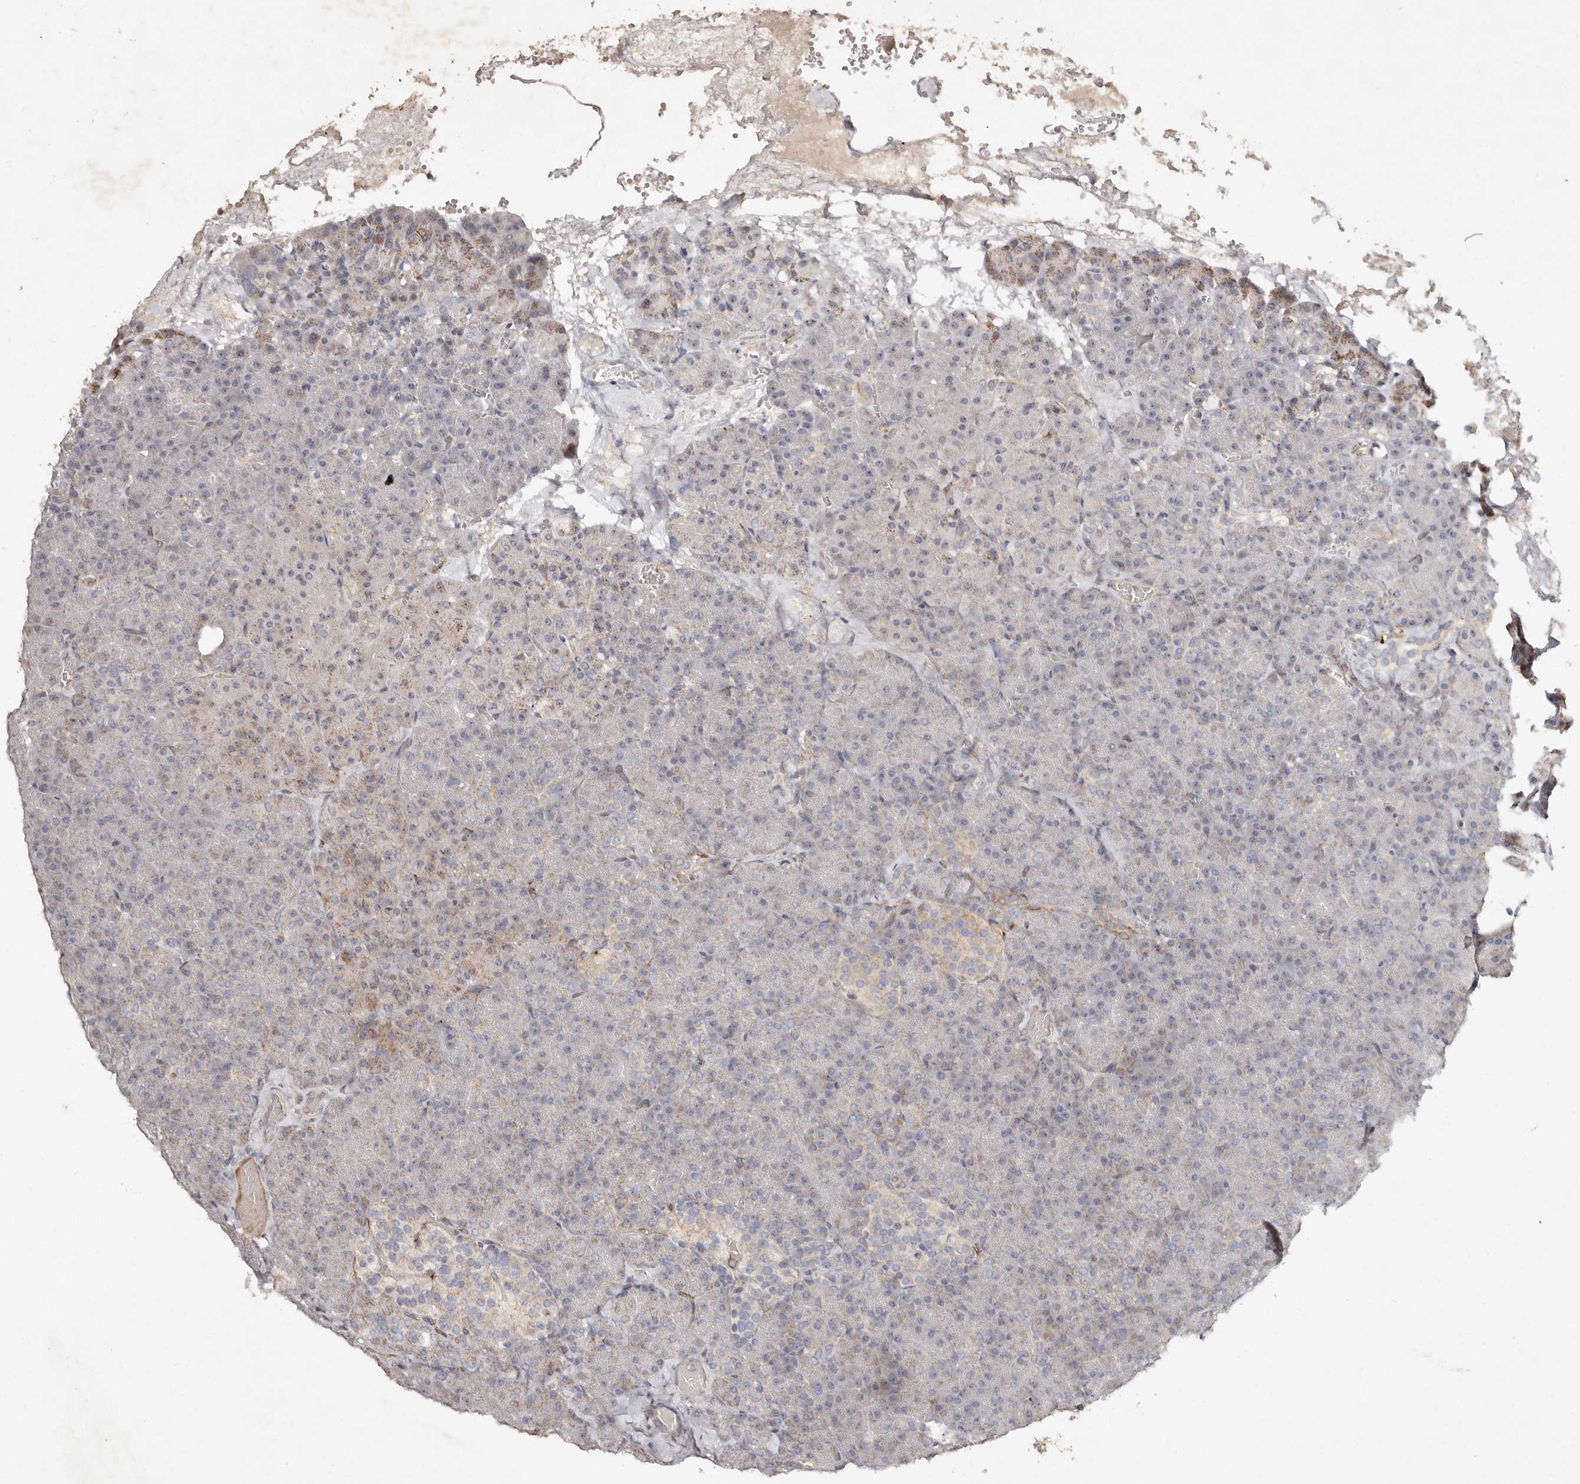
{"staining": {"intensity": "weak", "quantity": "<25%", "location": "cytoplasmic/membranous"}, "tissue": "pancreas", "cell_type": "Exocrine glandular cells", "image_type": "normal", "snomed": [{"axis": "morphology", "description": "Normal tissue, NOS"}, {"axis": "morphology", "description": "Carcinoid, malignant, NOS"}, {"axis": "topography", "description": "Pancreas"}], "caption": "Immunohistochemistry (IHC) of unremarkable pancreas exhibits no staining in exocrine glandular cells.", "gene": "SERPINH1", "patient": {"sex": "female", "age": 35}}